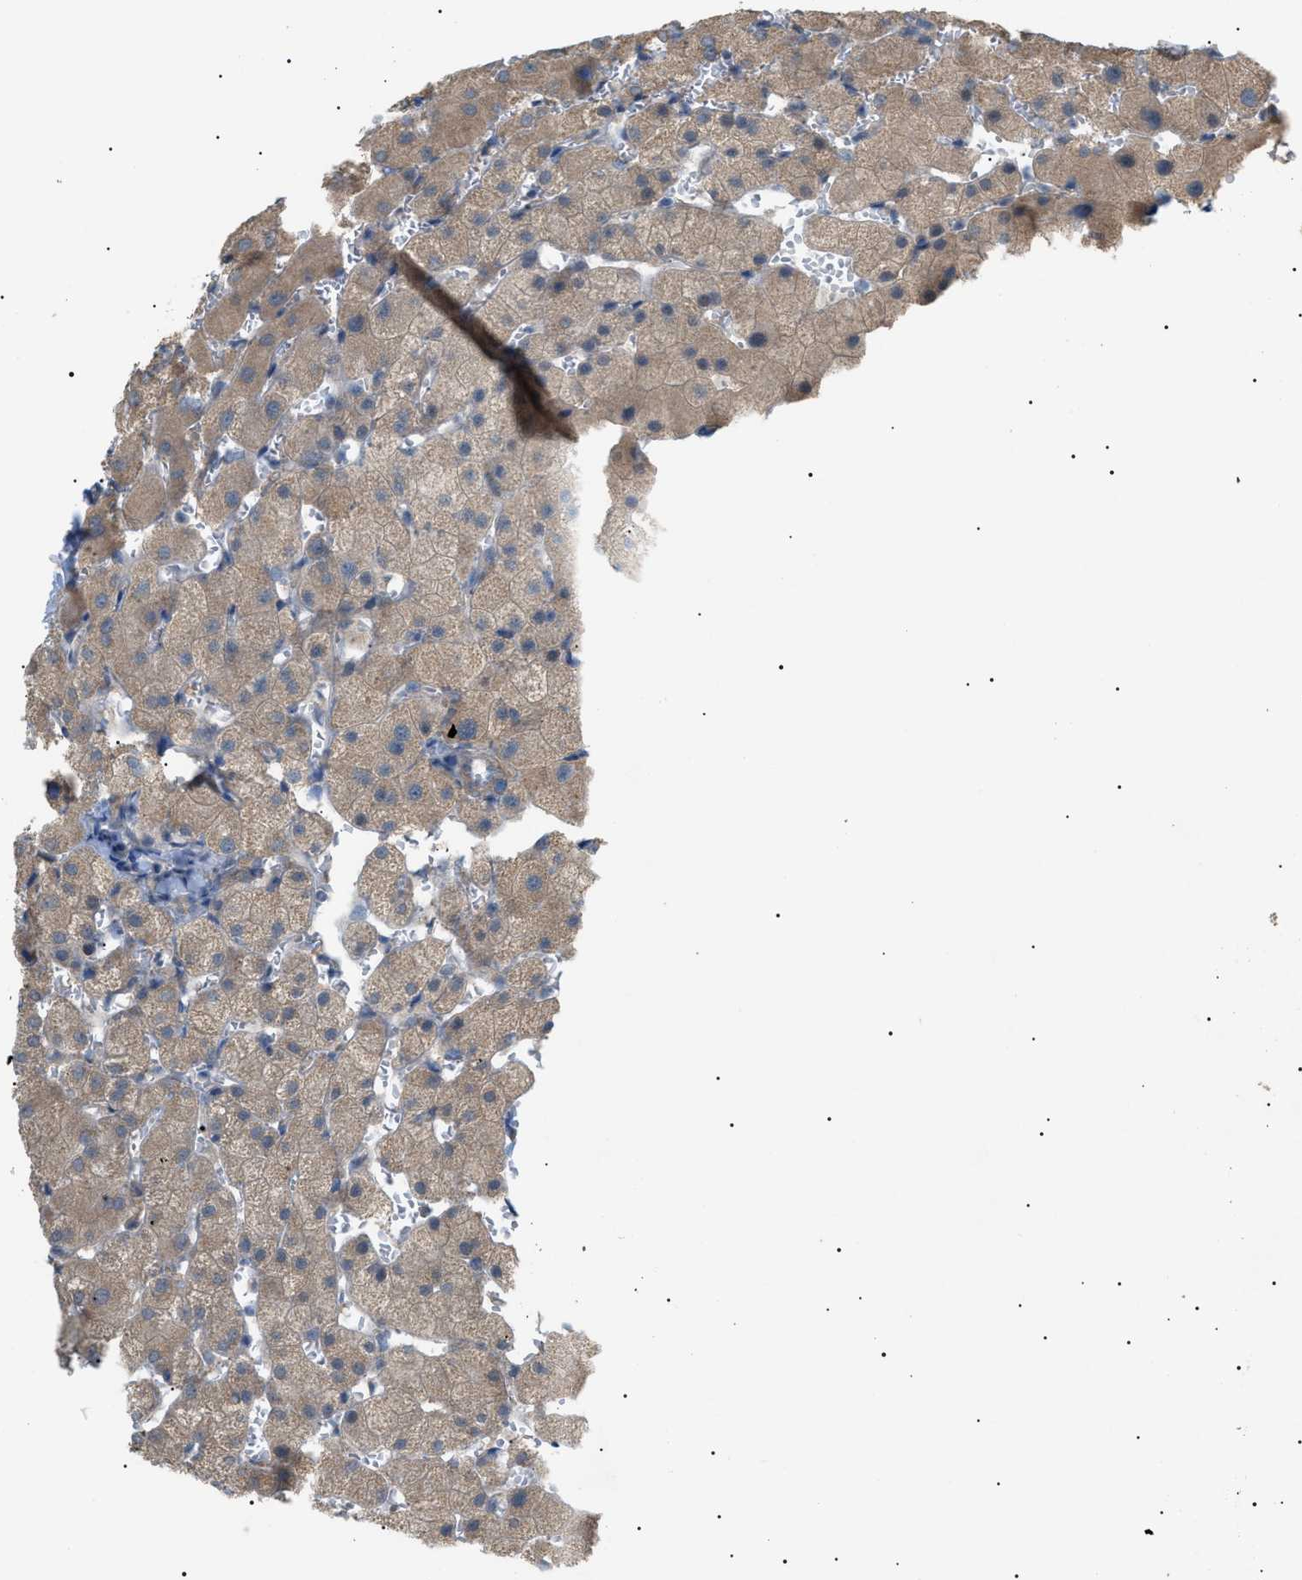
{"staining": {"intensity": "weak", "quantity": "25%-75%", "location": "cytoplasmic/membranous"}, "tissue": "liver", "cell_type": "Cholangiocytes", "image_type": "normal", "snomed": [{"axis": "morphology", "description": "Normal tissue, NOS"}, {"axis": "topography", "description": "Liver"}], "caption": "Protein staining of unremarkable liver shows weak cytoplasmic/membranous positivity in approximately 25%-75% of cholangiocytes.", "gene": "IRS2", "patient": {"sex": "female", "age": 63}}